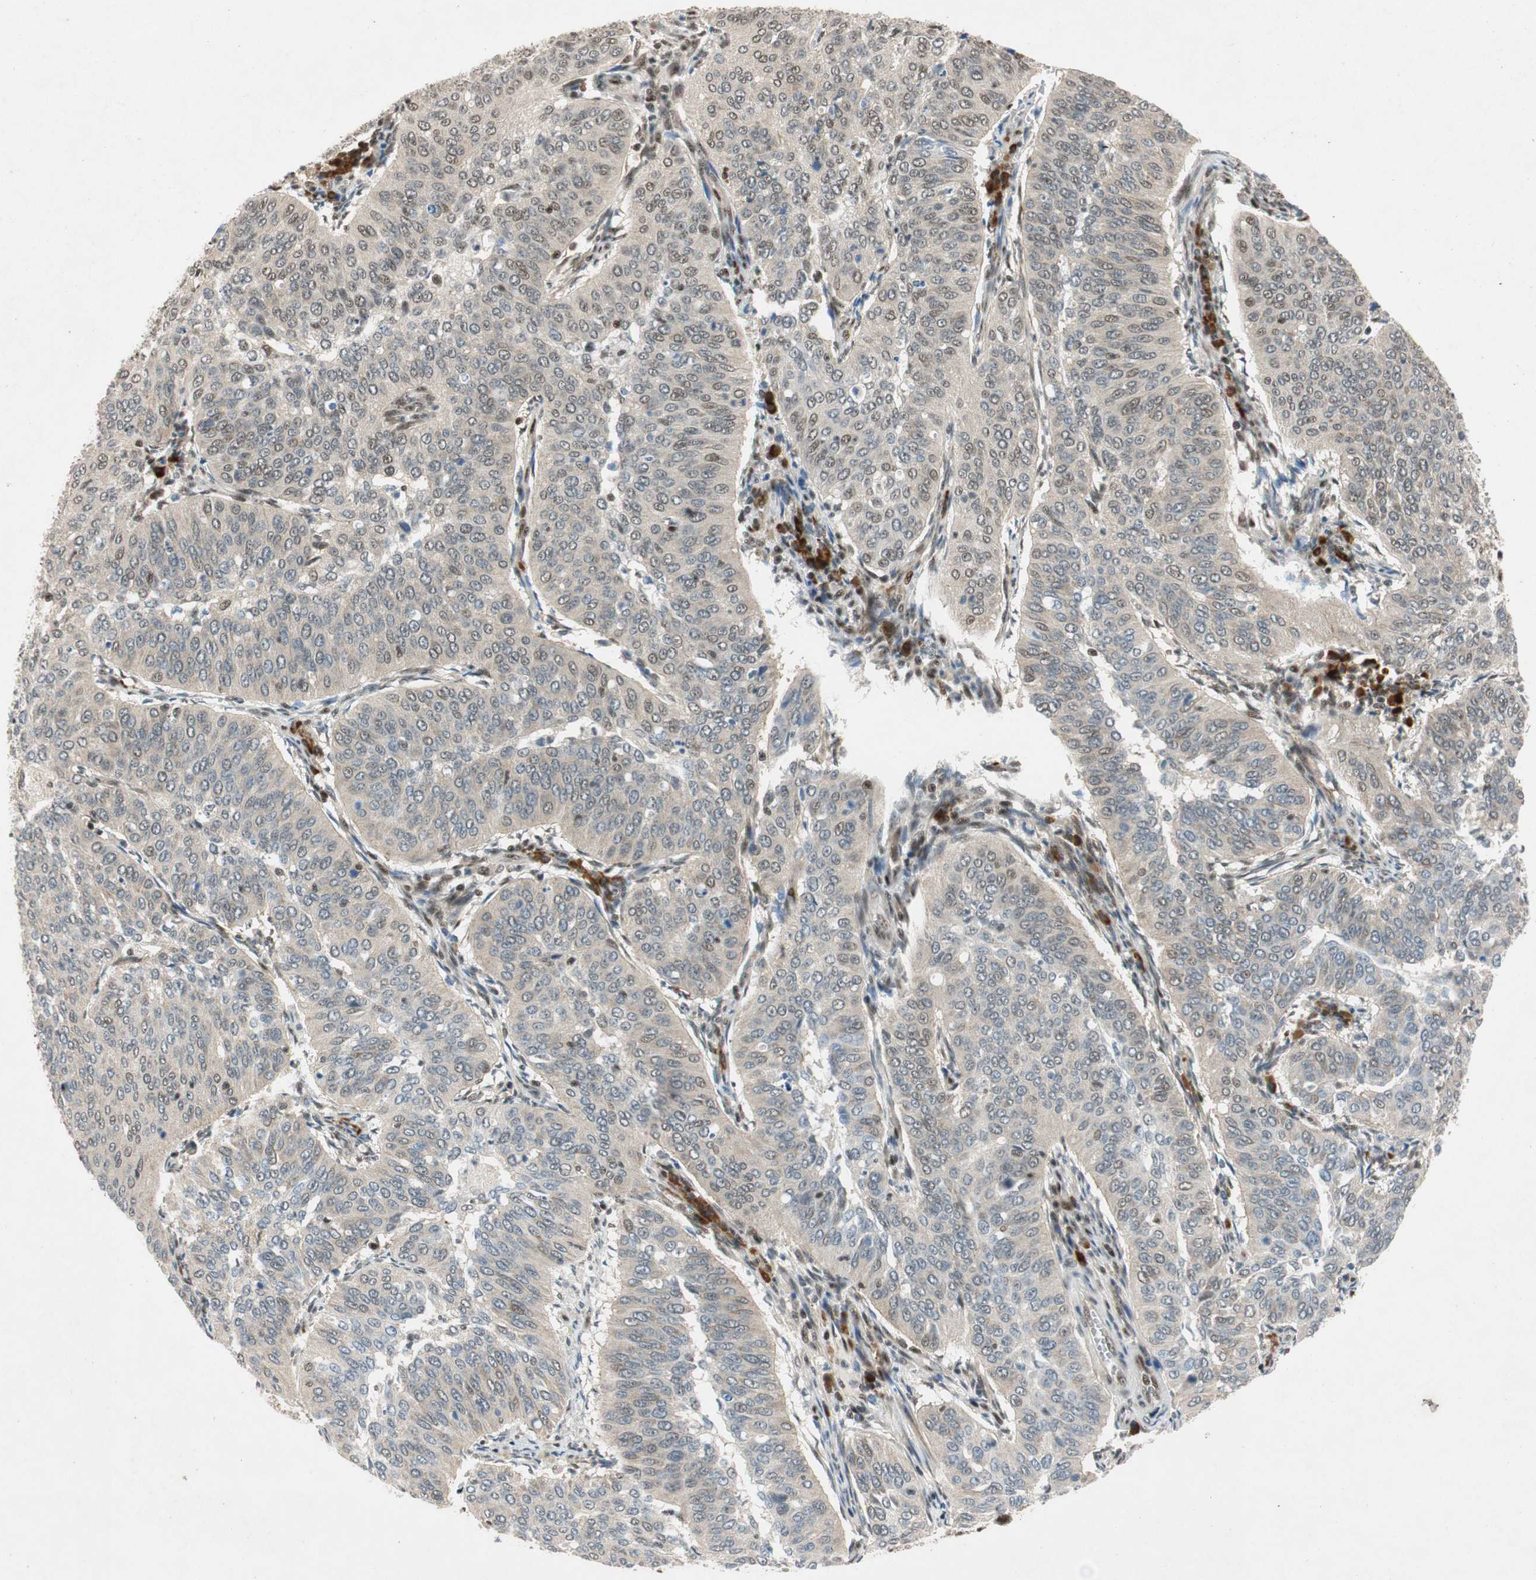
{"staining": {"intensity": "weak", "quantity": "<25%", "location": "nuclear"}, "tissue": "cervical cancer", "cell_type": "Tumor cells", "image_type": "cancer", "snomed": [{"axis": "morphology", "description": "Normal tissue, NOS"}, {"axis": "morphology", "description": "Squamous cell carcinoma, NOS"}, {"axis": "topography", "description": "Cervix"}], "caption": "Tumor cells show no significant expression in cervical cancer. (DAB immunohistochemistry, high magnification).", "gene": "NCBP3", "patient": {"sex": "female", "age": 39}}